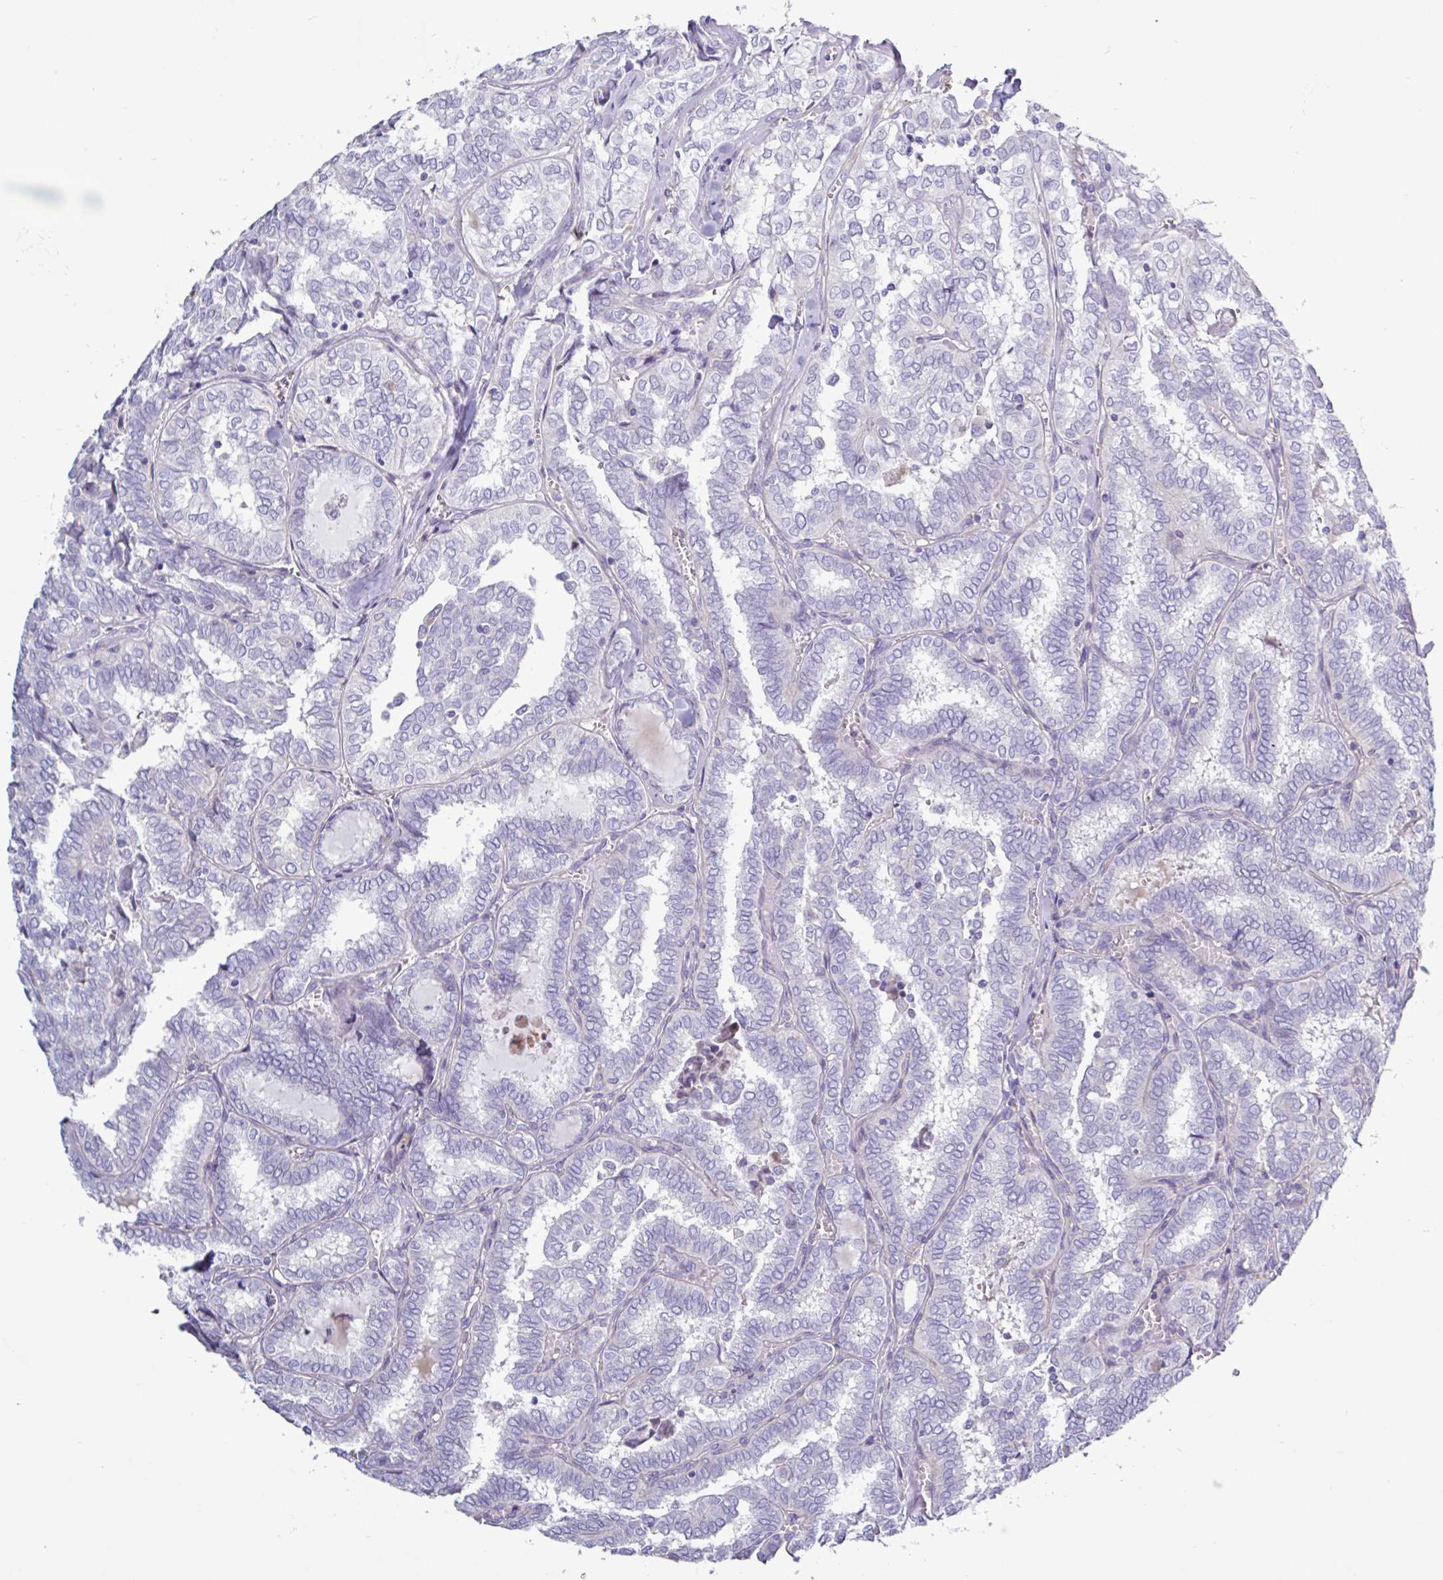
{"staining": {"intensity": "negative", "quantity": "none", "location": "none"}, "tissue": "thyroid cancer", "cell_type": "Tumor cells", "image_type": "cancer", "snomed": [{"axis": "morphology", "description": "Papillary adenocarcinoma, NOS"}, {"axis": "topography", "description": "Thyroid gland"}], "caption": "A high-resolution histopathology image shows immunohistochemistry staining of papillary adenocarcinoma (thyroid), which displays no significant staining in tumor cells. (DAB IHC visualized using brightfield microscopy, high magnification).", "gene": "AMIGO2", "patient": {"sex": "female", "age": 30}}